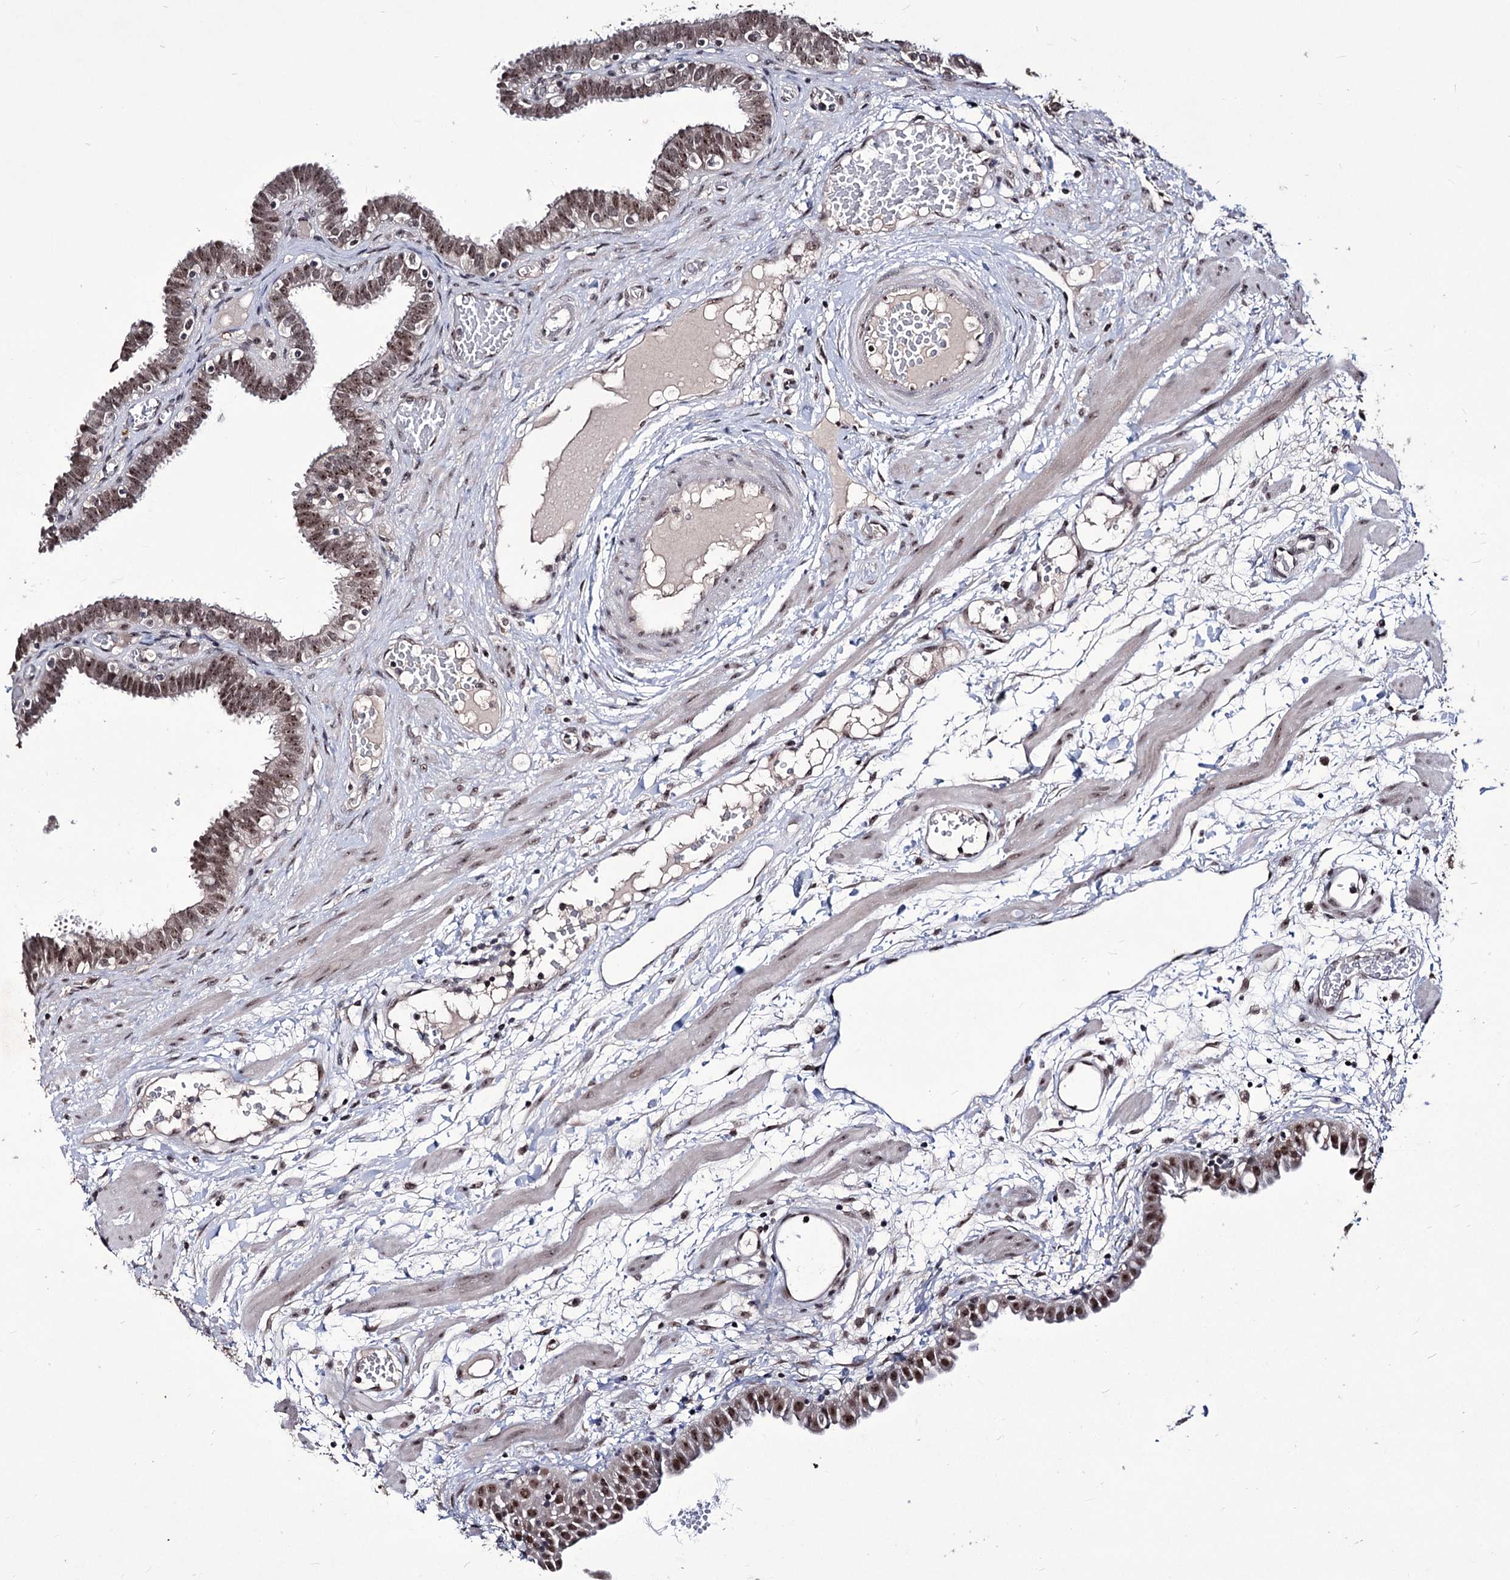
{"staining": {"intensity": "moderate", "quantity": "25%-75%", "location": "nuclear"}, "tissue": "fallopian tube", "cell_type": "Glandular cells", "image_type": "normal", "snomed": [{"axis": "morphology", "description": "Normal tissue, NOS"}, {"axis": "topography", "description": "Fallopian tube"}, {"axis": "topography", "description": "Placenta"}], "caption": "Unremarkable fallopian tube displays moderate nuclear staining in approximately 25%-75% of glandular cells.", "gene": "VGLL4", "patient": {"sex": "female", "age": 32}}